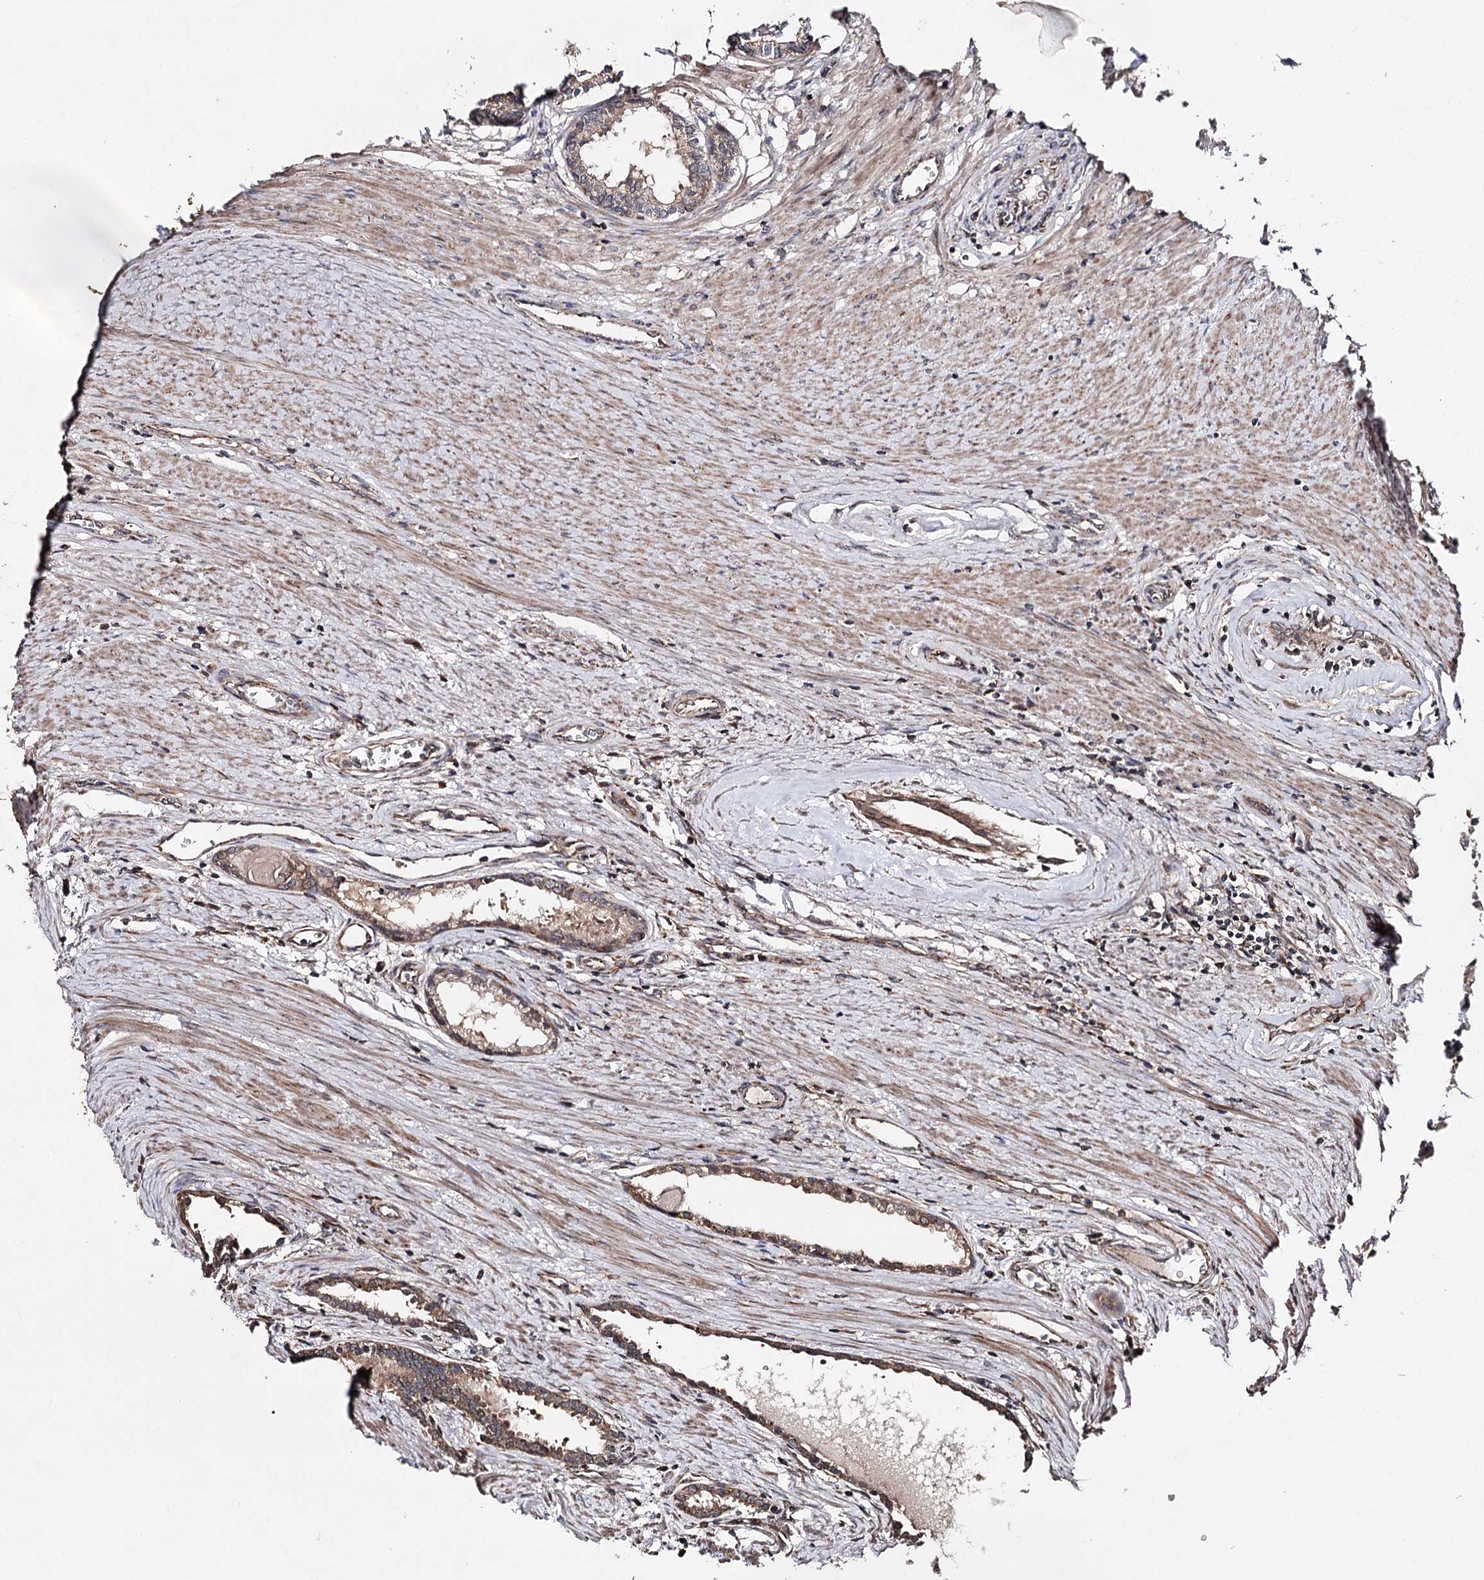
{"staining": {"intensity": "moderate", "quantity": "25%-75%", "location": "cytoplasmic/membranous"}, "tissue": "prostate cancer", "cell_type": "Tumor cells", "image_type": "cancer", "snomed": [{"axis": "morphology", "description": "Adenocarcinoma, High grade"}, {"axis": "topography", "description": "Prostate"}], "caption": "This histopathology image shows immunohistochemistry (IHC) staining of human adenocarcinoma (high-grade) (prostate), with medium moderate cytoplasmic/membranous positivity in approximately 25%-75% of tumor cells.", "gene": "MINDY3", "patient": {"sex": "male", "age": 68}}